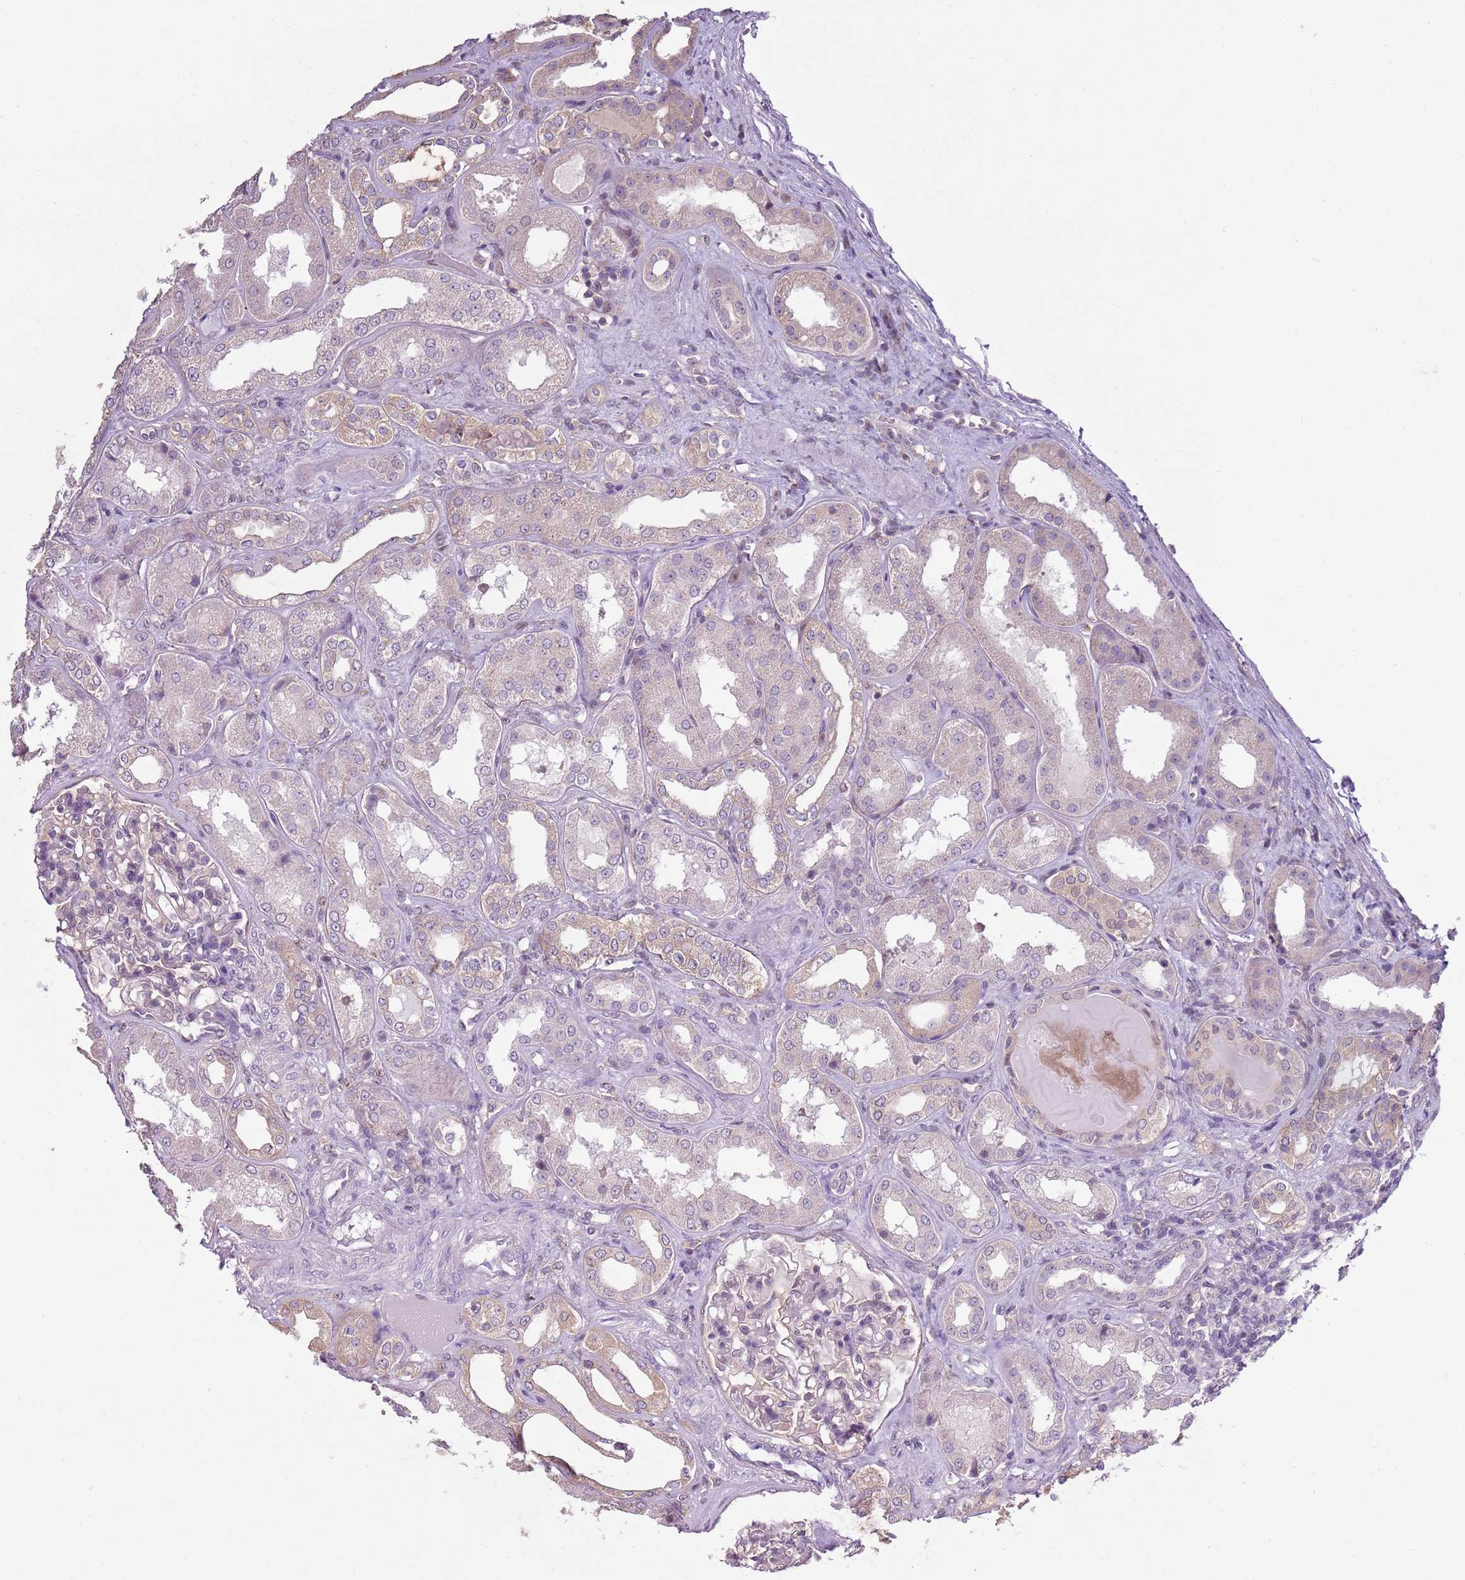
{"staining": {"intensity": "weak", "quantity": "<25%", "location": "cytoplasmic/membranous"}, "tissue": "kidney", "cell_type": "Cells in glomeruli", "image_type": "normal", "snomed": [{"axis": "morphology", "description": "Normal tissue, NOS"}, {"axis": "topography", "description": "Kidney"}], "caption": "This is an immunohistochemistry micrograph of benign human kidney. There is no expression in cells in glomeruli.", "gene": "CAPN9", "patient": {"sex": "female", "age": 56}}